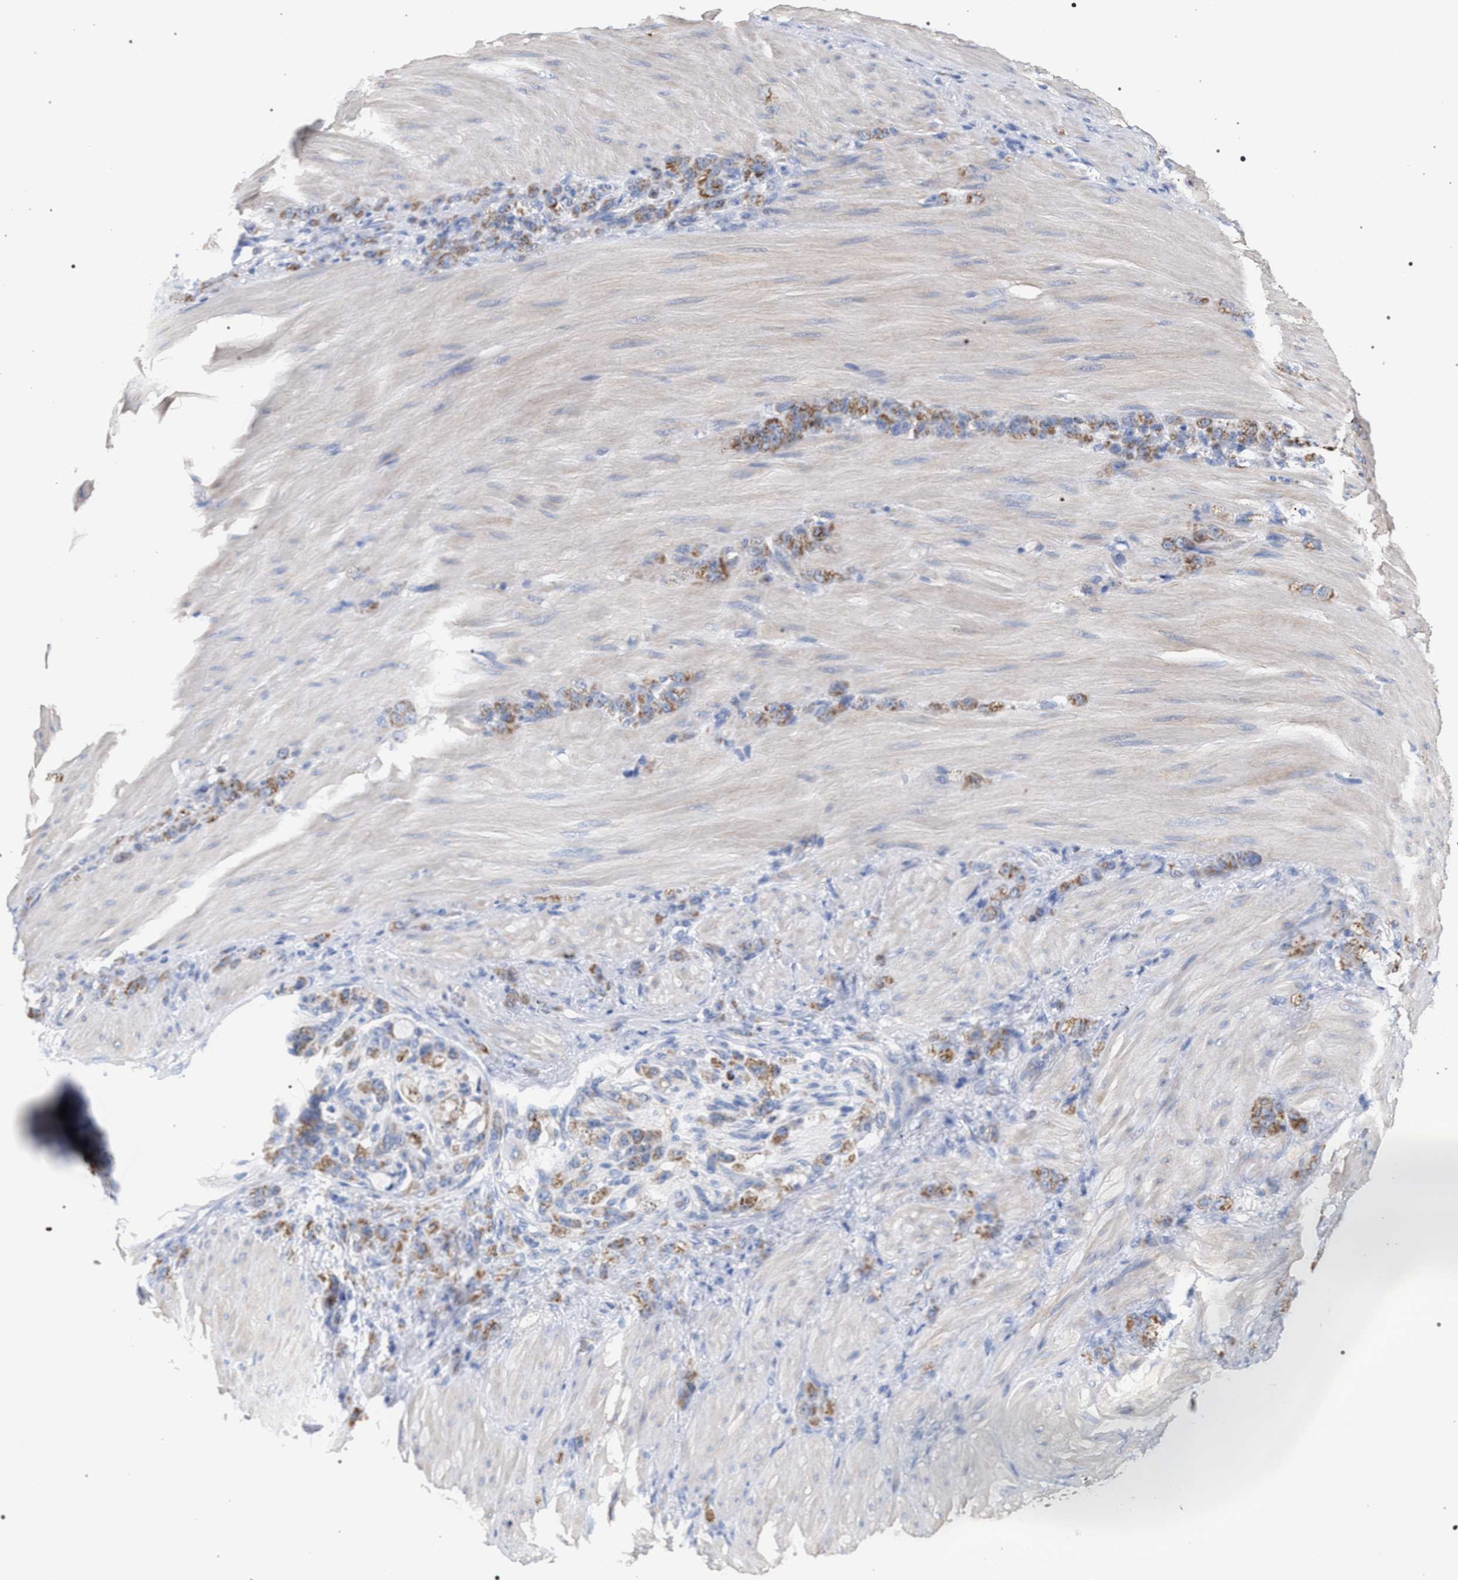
{"staining": {"intensity": "moderate", "quantity": ">75%", "location": "cytoplasmic/membranous"}, "tissue": "stomach cancer", "cell_type": "Tumor cells", "image_type": "cancer", "snomed": [{"axis": "morphology", "description": "Normal tissue, NOS"}, {"axis": "morphology", "description": "Adenocarcinoma, NOS"}, {"axis": "topography", "description": "Stomach"}], "caption": "Stomach adenocarcinoma tissue exhibits moderate cytoplasmic/membranous staining in about >75% of tumor cells, visualized by immunohistochemistry.", "gene": "ECI2", "patient": {"sex": "male", "age": 82}}